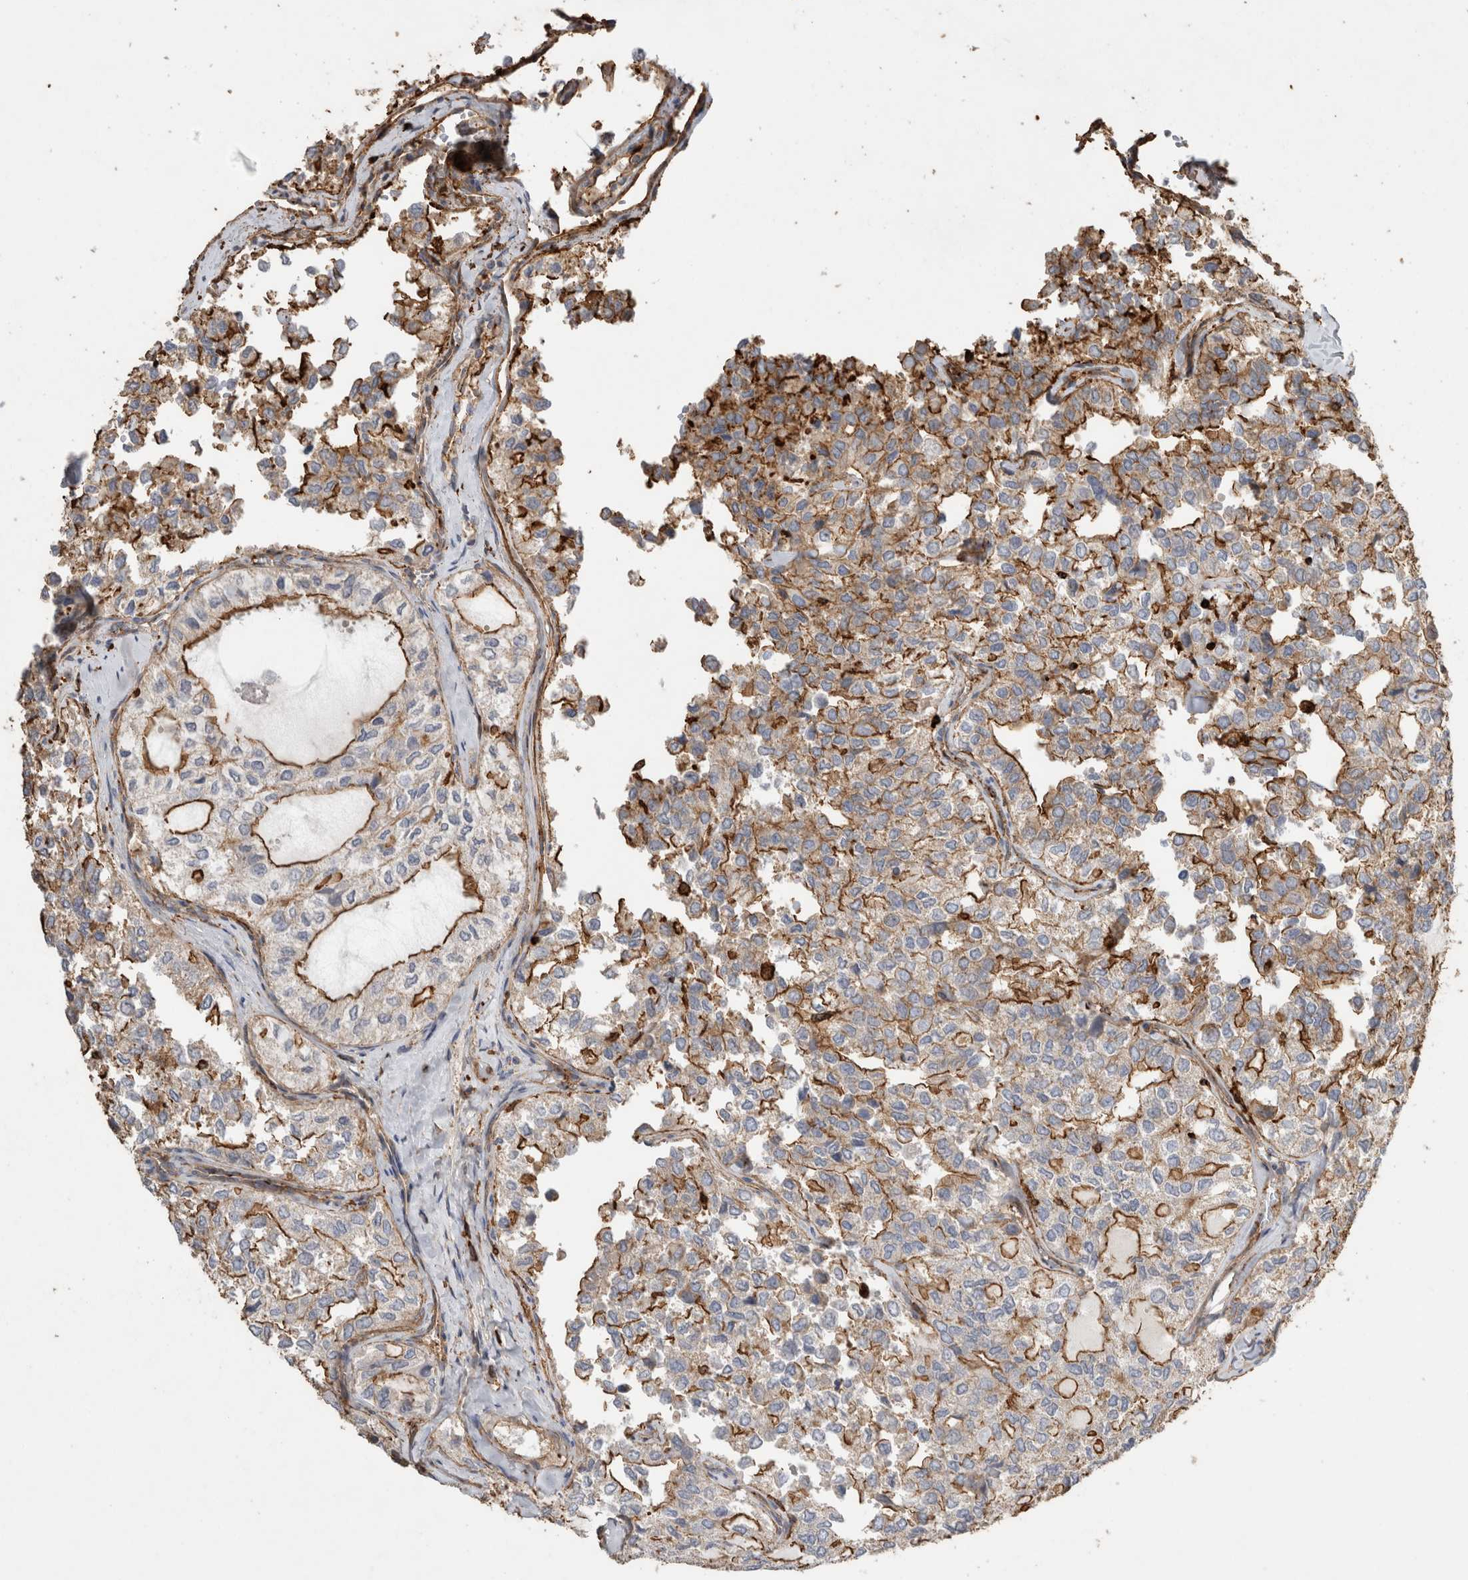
{"staining": {"intensity": "moderate", "quantity": "25%-75%", "location": "cytoplasmic/membranous"}, "tissue": "thyroid cancer", "cell_type": "Tumor cells", "image_type": "cancer", "snomed": [{"axis": "morphology", "description": "Follicular adenoma carcinoma, NOS"}, {"axis": "topography", "description": "Thyroid gland"}], "caption": "A medium amount of moderate cytoplasmic/membranous staining is present in approximately 25%-75% of tumor cells in thyroid cancer (follicular adenoma carcinoma) tissue. (brown staining indicates protein expression, while blue staining denotes nuclei).", "gene": "GPER1", "patient": {"sex": "male", "age": 75}}